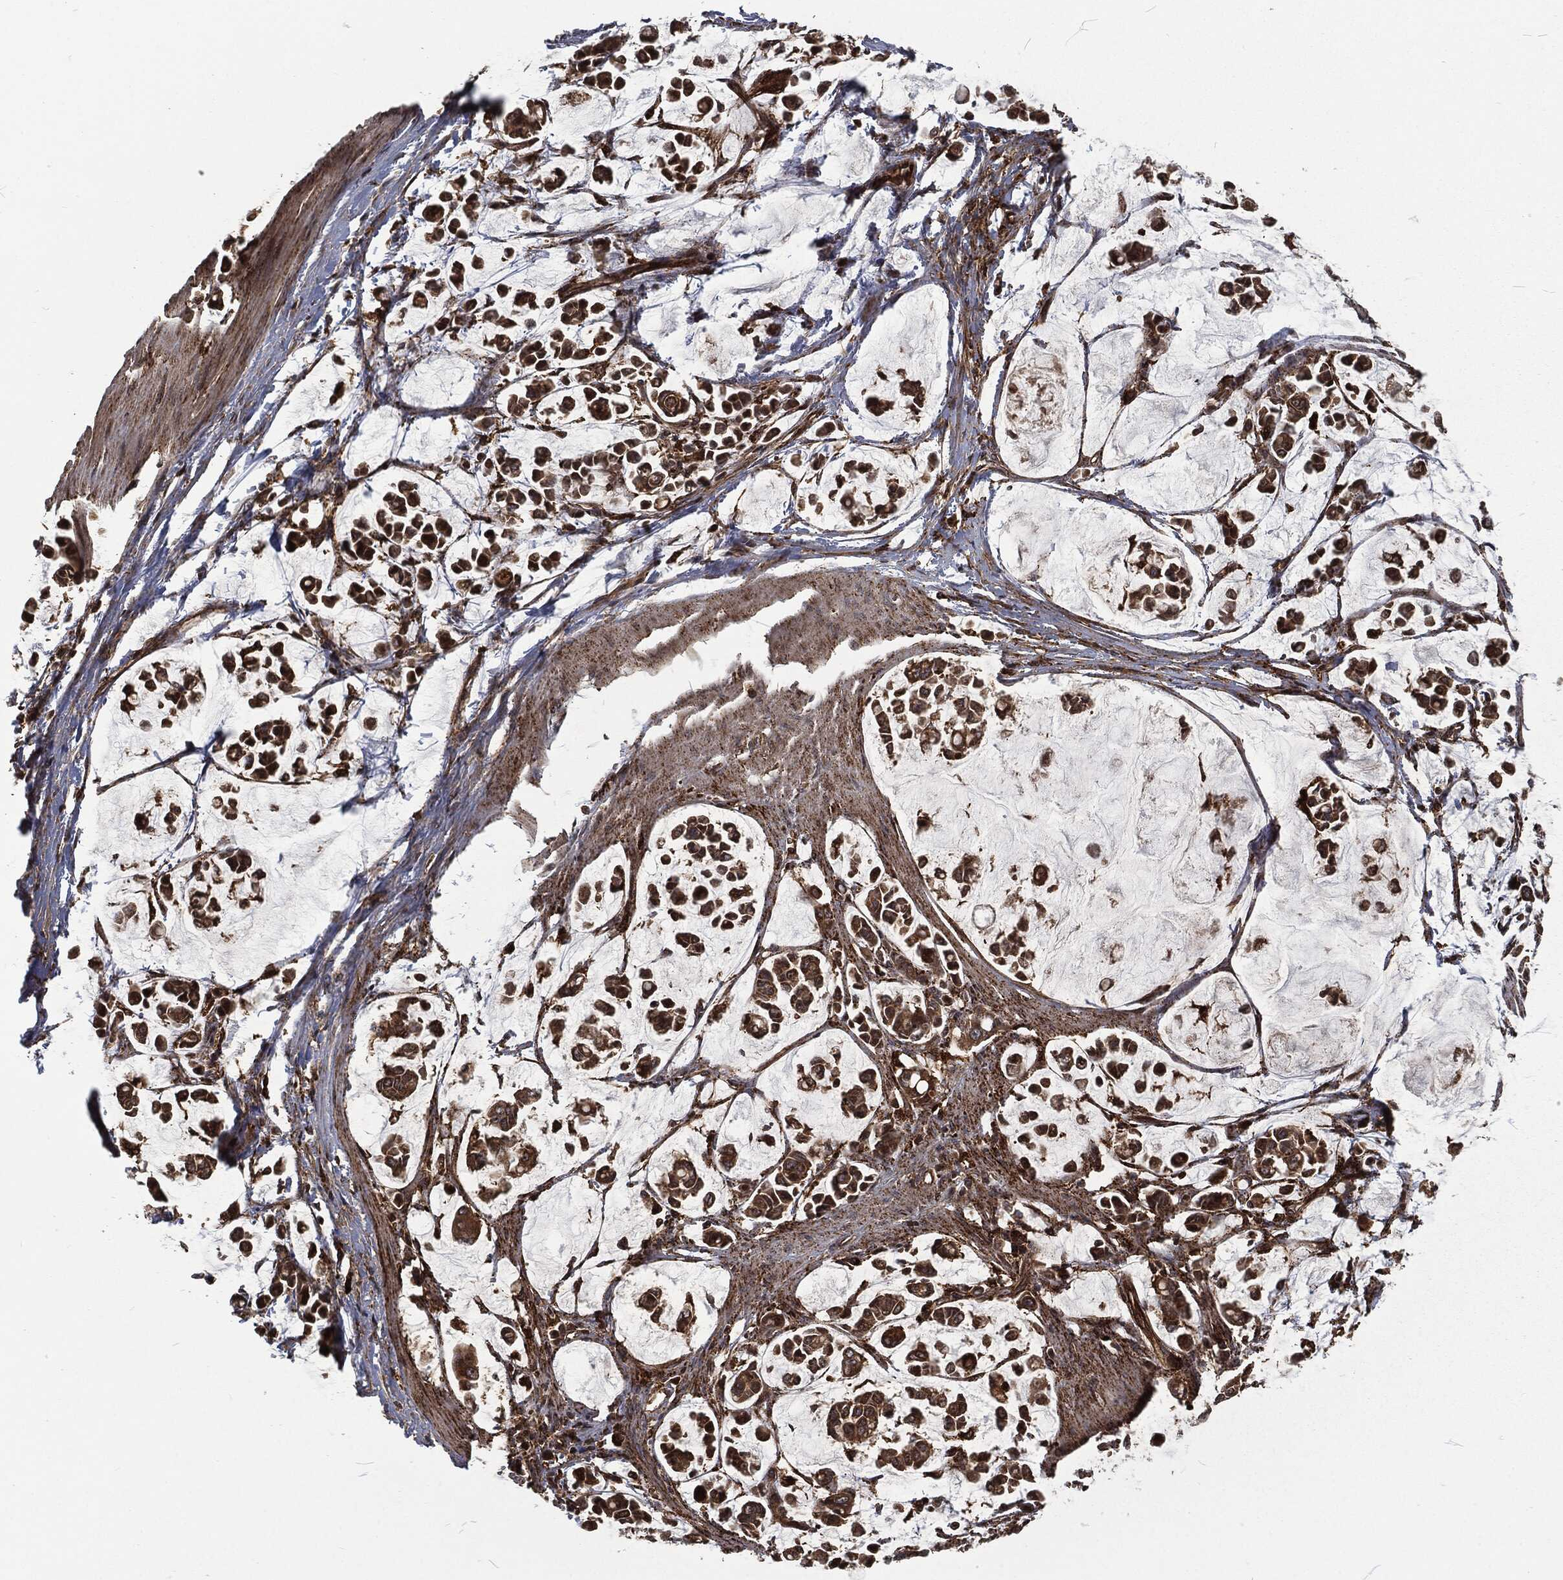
{"staining": {"intensity": "strong", "quantity": ">75%", "location": "cytoplasmic/membranous"}, "tissue": "stomach cancer", "cell_type": "Tumor cells", "image_type": "cancer", "snomed": [{"axis": "morphology", "description": "Adenocarcinoma, NOS"}, {"axis": "topography", "description": "Stomach"}], "caption": "Human stomach adenocarcinoma stained with a brown dye demonstrates strong cytoplasmic/membranous positive expression in about >75% of tumor cells.", "gene": "RFTN1", "patient": {"sex": "male", "age": 82}}